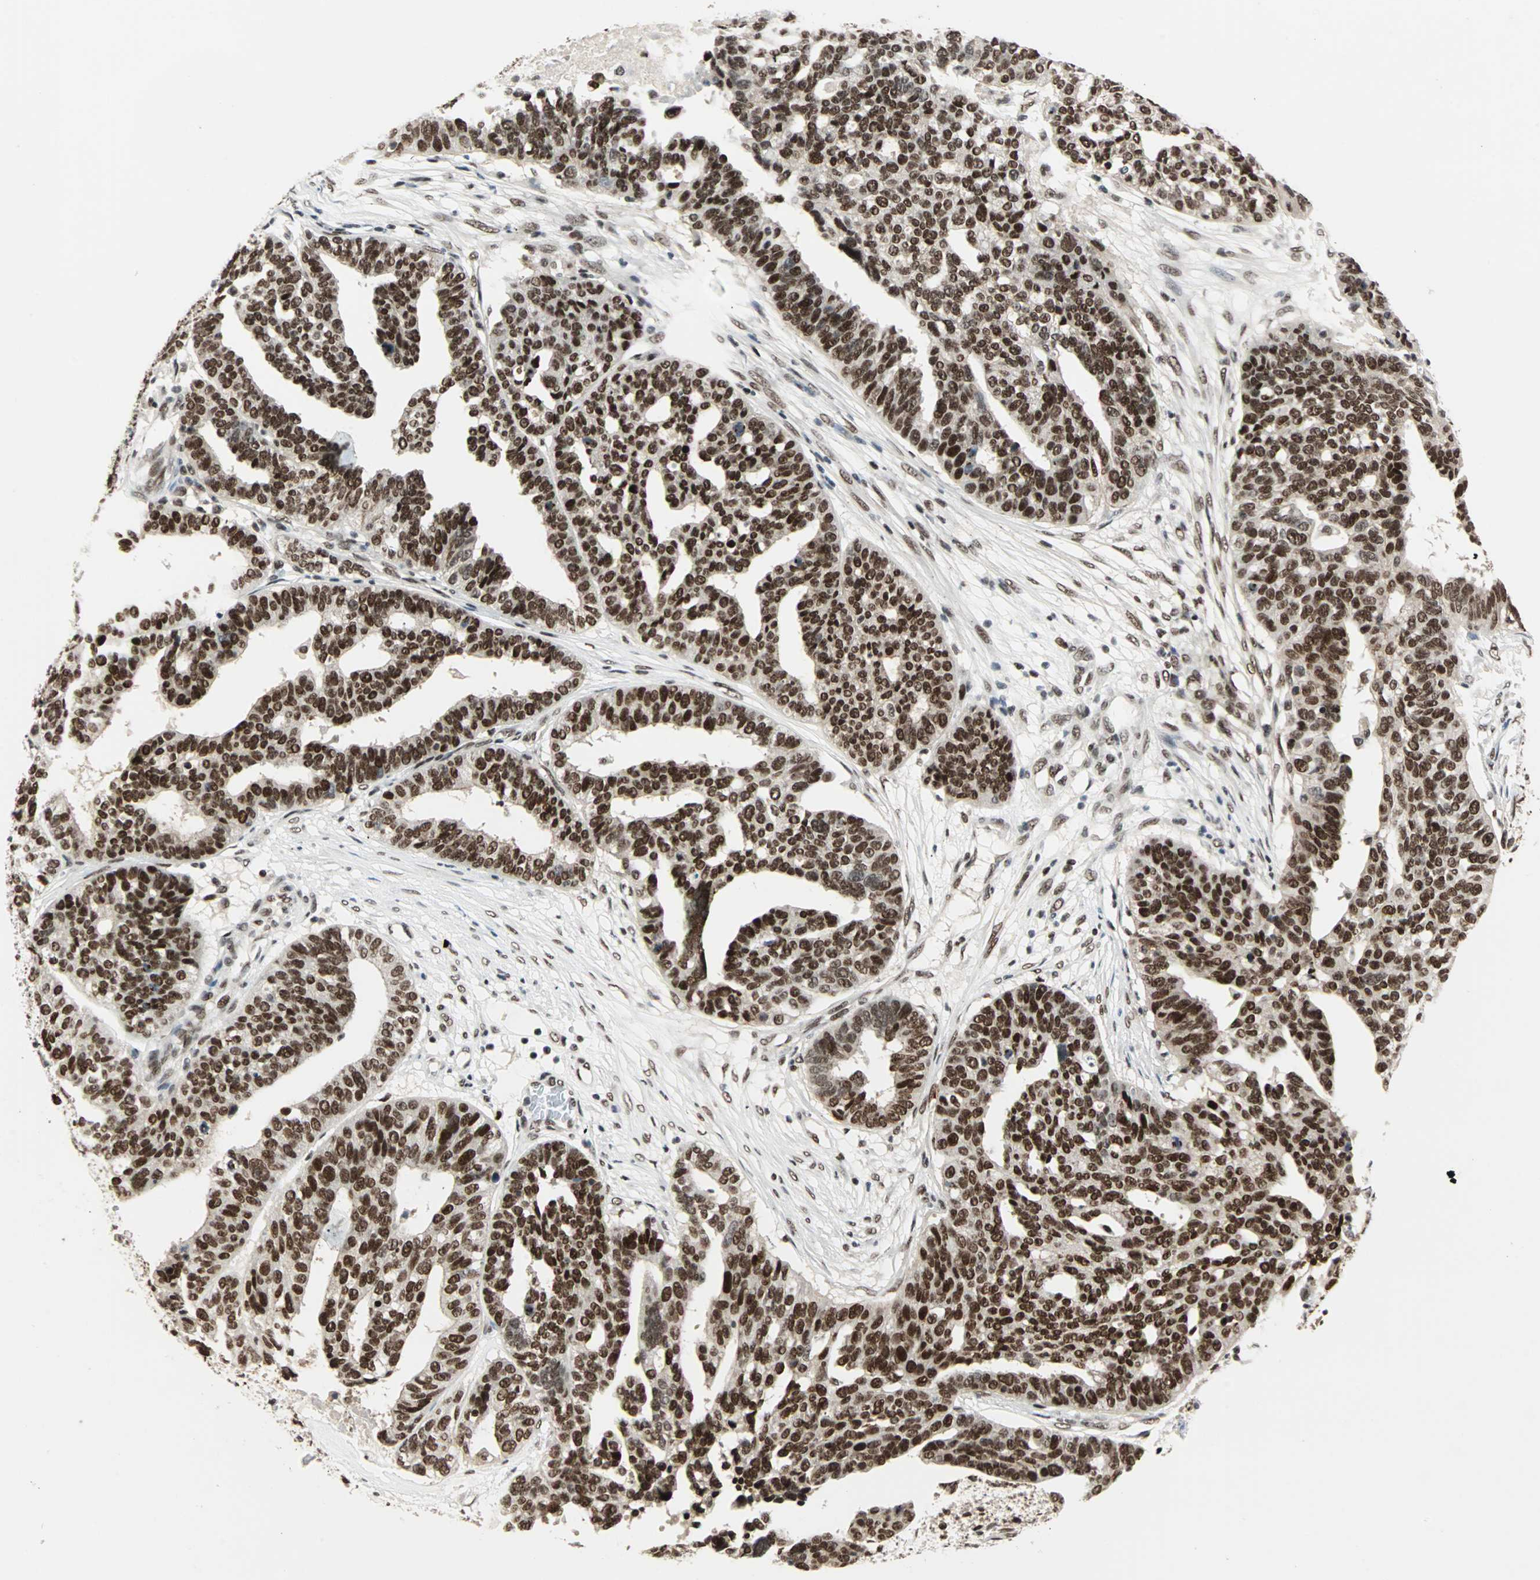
{"staining": {"intensity": "strong", "quantity": ">75%", "location": "nuclear"}, "tissue": "ovarian cancer", "cell_type": "Tumor cells", "image_type": "cancer", "snomed": [{"axis": "morphology", "description": "Cystadenocarcinoma, serous, NOS"}, {"axis": "topography", "description": "Ovary"}], "caption": "Immunohistochemistry of ovarian cancer reveals high levels of strong nuclear expression in about >75% of tumor cells. (DAB = brown stain, brightfield microscopy at high magnification).", "gene": "BLM", "patient": {"sex": "female", "age": 59}}